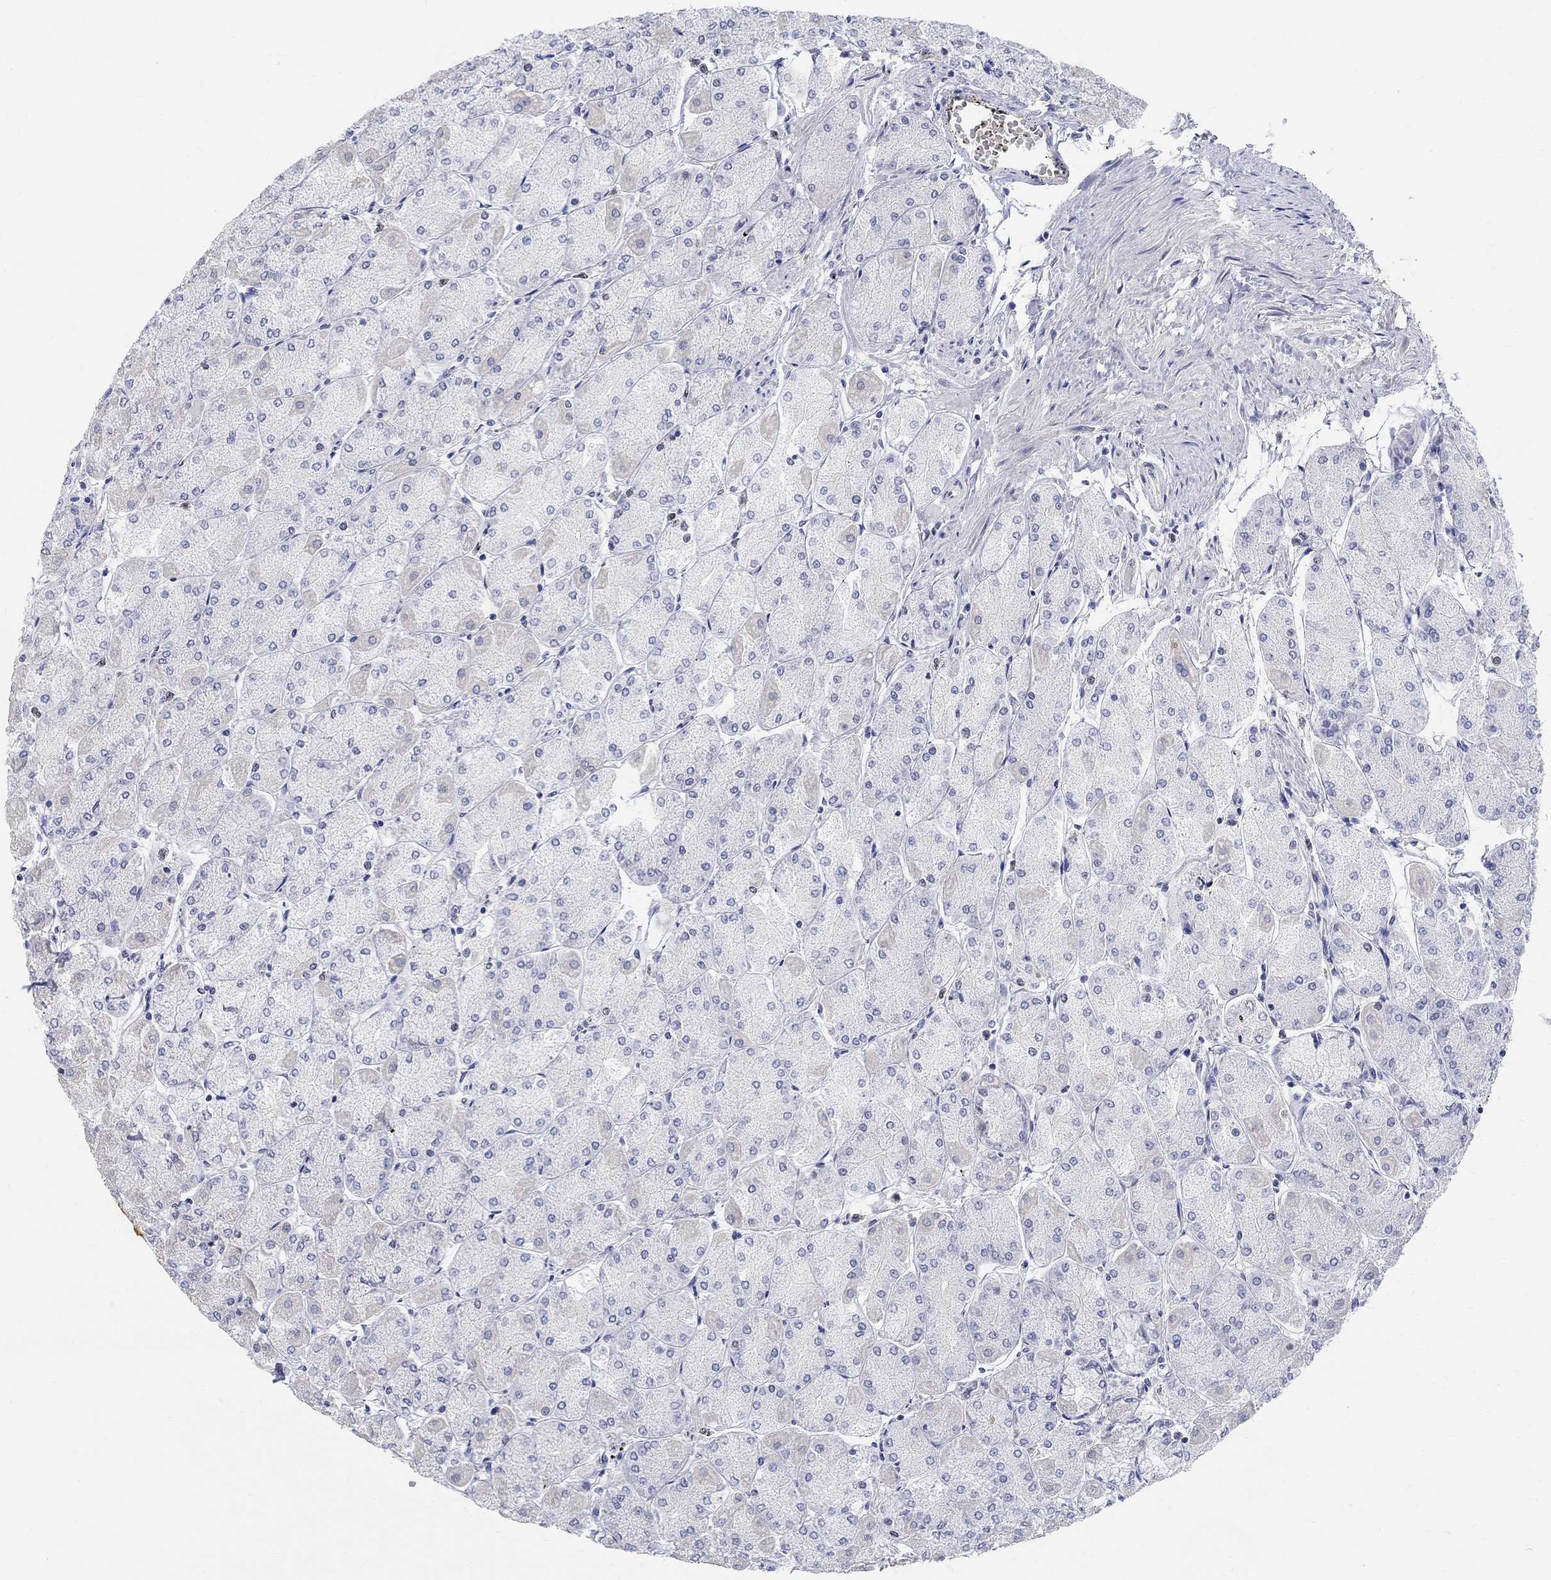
{"staining": {"intensity": "weak", "quantity": "<25%", "location": "cytoplasmic/membranous"}, "tissue": "stomach", "cell_type": "Glandular cells", "image_type": "normal", "snomed": [{"axis": "morphology", "description": "Normal tissue, NOS"}, {"axis": "topography", "description": "Stomach, upper"}], "caption": "This is a photomicrograph of IHC staining of normal stomach, which shows no positivity in glandular cells.", "gene": "ANKS1B", "patient": {"sex": "male", "age": 60}}